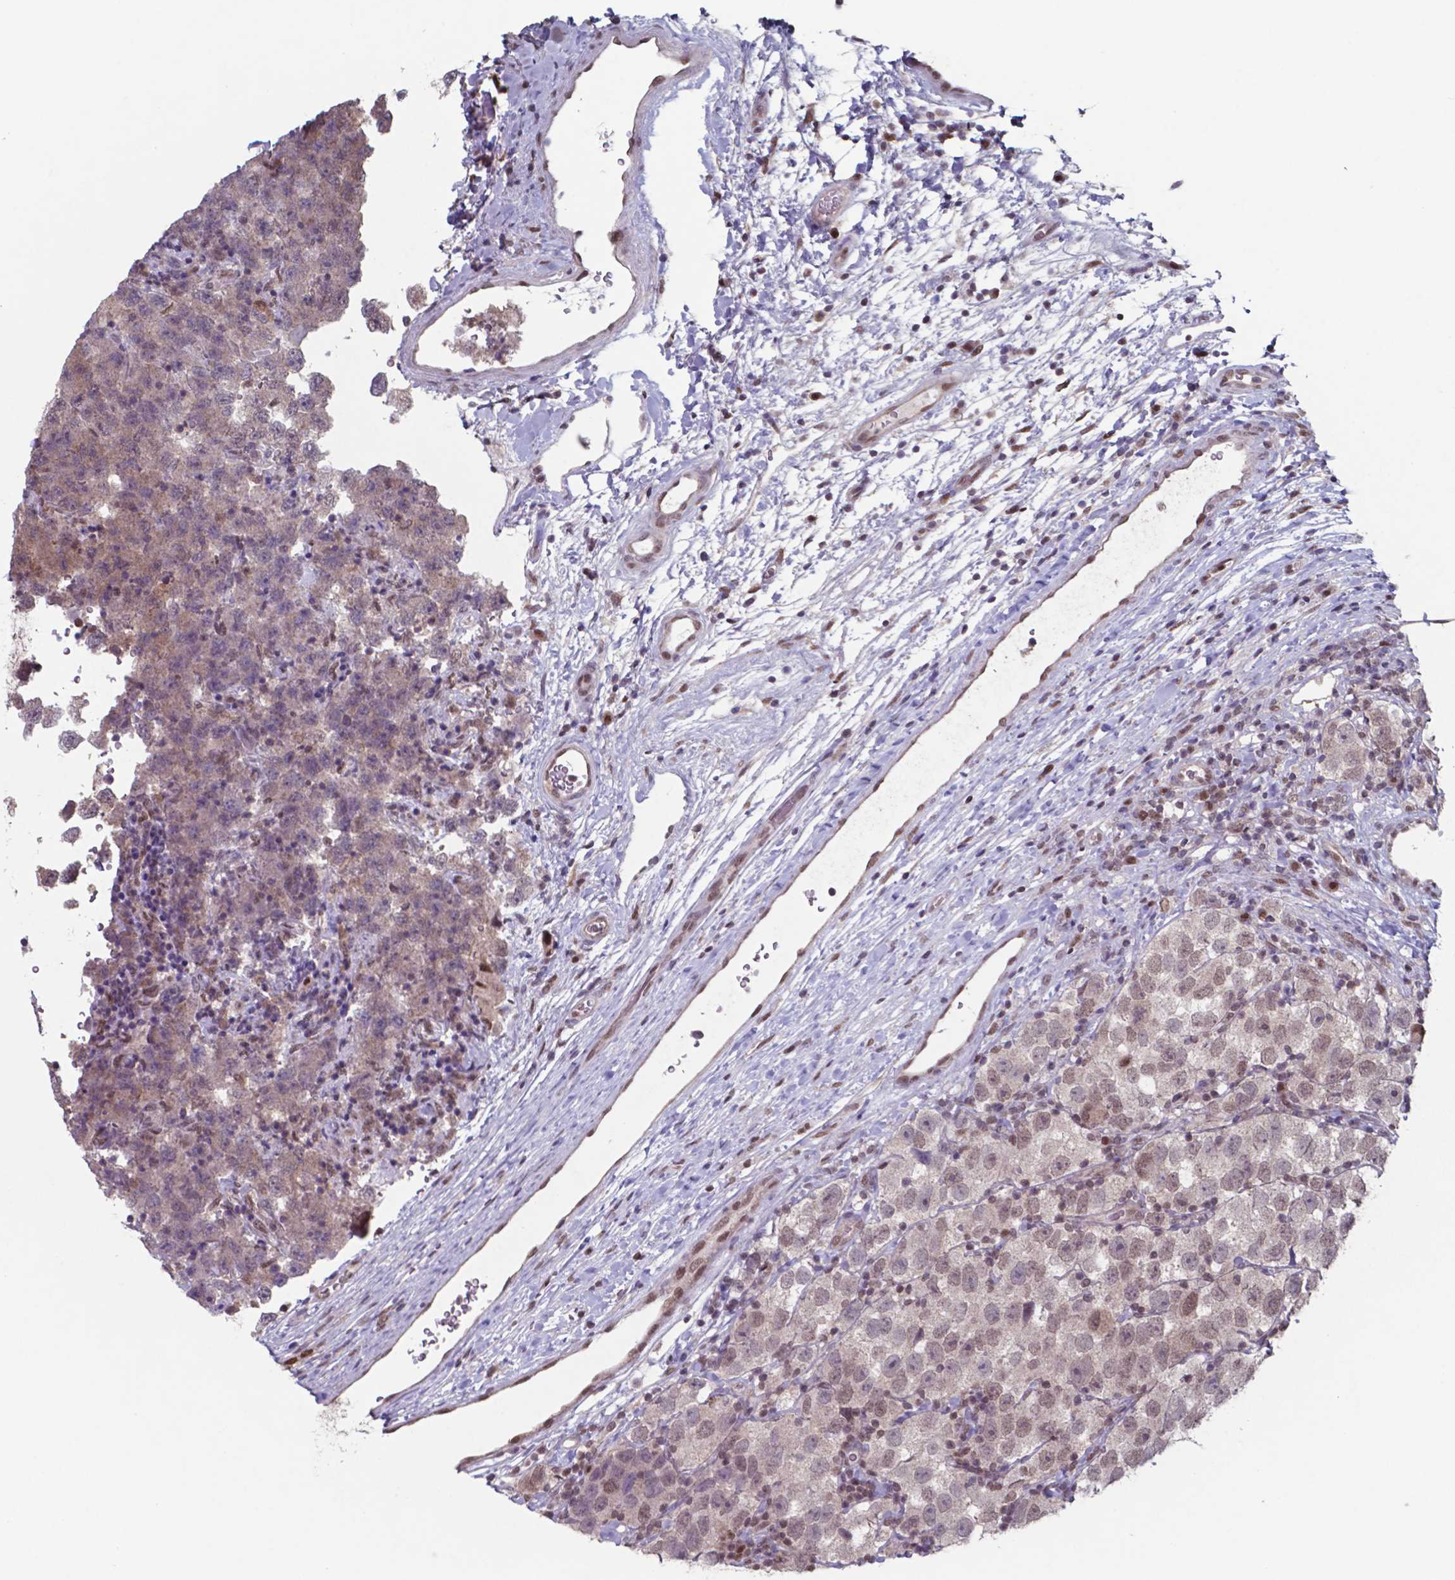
{"staining": {"intensity": "weak", "quantity": "<25%", "location": "cytoplasmic/membranous,nuclear"}, "tissue": "testis cancer", "cell_type": "Tumor cells", "image_type": "cancer", "snomed": [{"axis": "morphology", "description": "Seminoma, NOS"}, {"axis": "topography", "description": "Testis"}], "caption": "Testis cancer (seminoma) was stained to show a protein in brown. There is no significant expression in tumor cells.", "gene": "UBA1", "patient": {"sex": "male", "age": 26}}